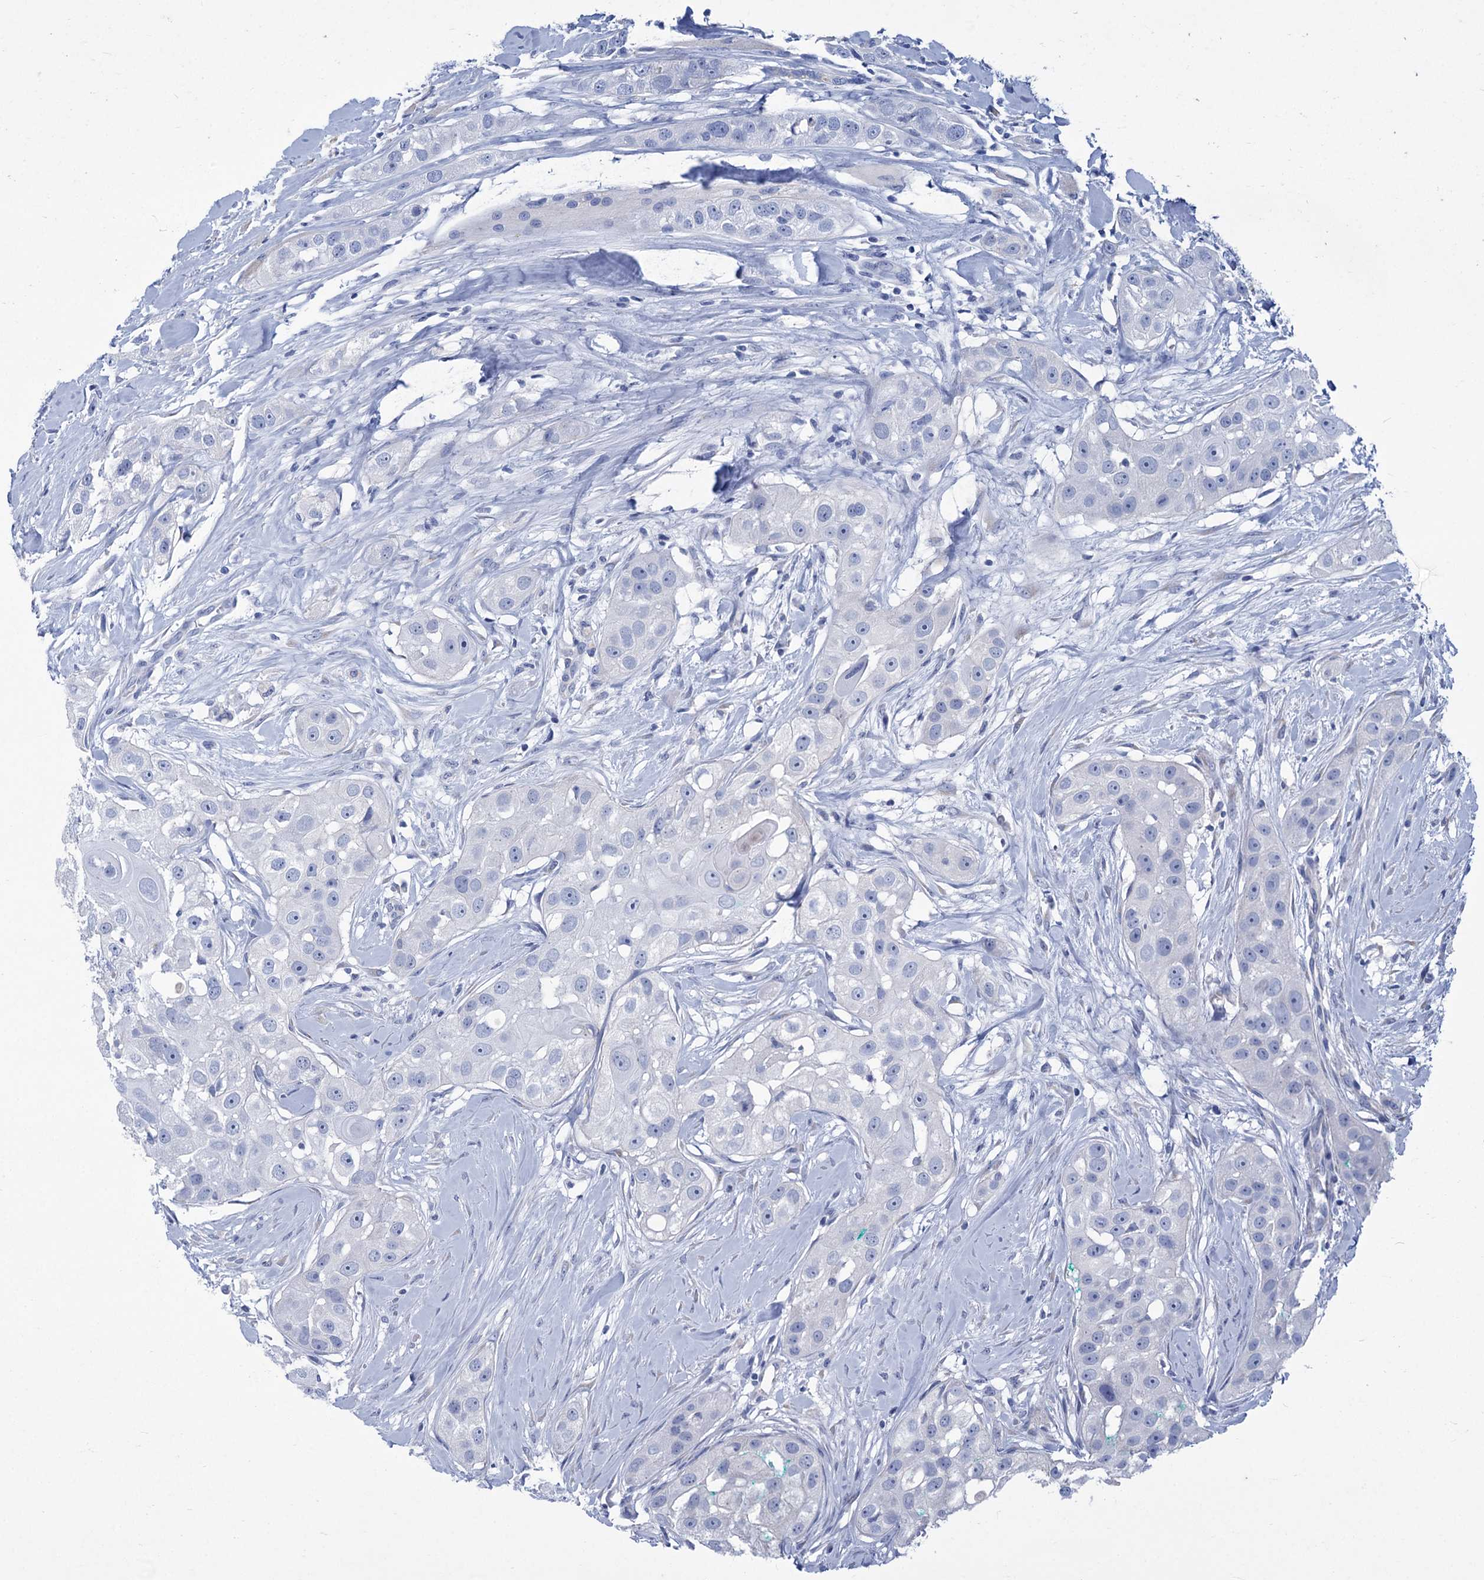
{"staining": {"intensity": "negative", "quantity": "none", "location": "none"}, "tissue": "head and neck cancer", "cell_type": "Tumor cells", "image_type": "cancer", "snomed": [{"axis": "morphology", "description": "Normal tissue, NOS"}, {"axis": "morphology", "description": "Squamous cell carcinoma, NOS"}, {"axis": "topography", "description": "Skeletal muscle"}, {"axis": "topography", "description": "Head-Neck"}], "caption": "DAB immunohistochemical staining of head and neck cancer reveals no significant staining in tumor cells.", "gene": "HES2", "patient": {"sex": "male", "age": 51}}